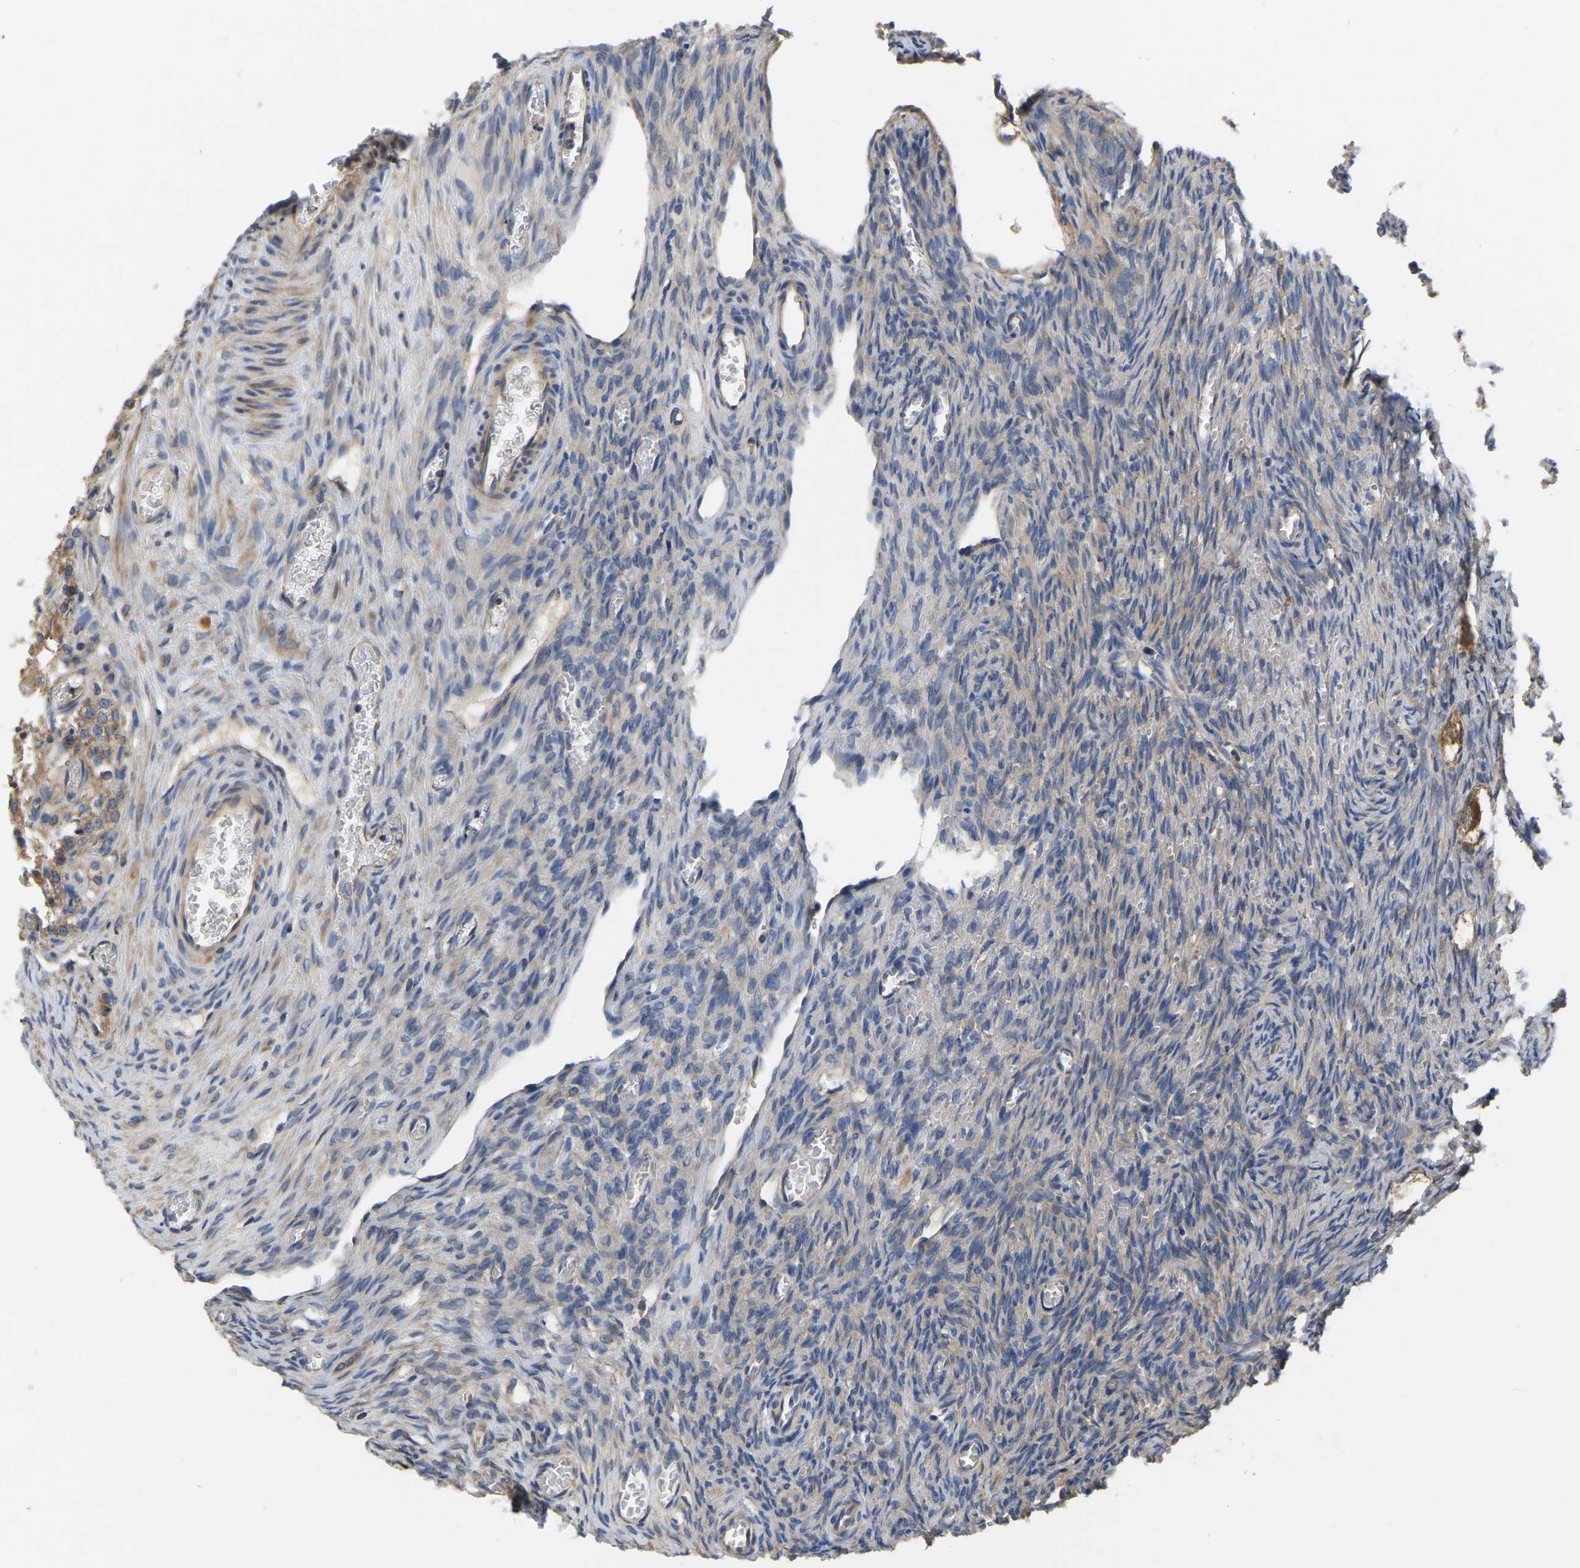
{"staining": {"intensity": "weak", "quantity": "25%-75%", "location": "cytoplasmic/membranous"}, "tissue": "ovary", "cell_type": "Ovarian stroma cells", "image_type": "normal", "snomed": [{"axis": "morphology", "description": "Normal tissue, NOS"}, {"axis": "topography", "description": "Ovary"}], "caption": "Immunohistochemical staining of unremarkable ovary demonstrates weak cytoplasmic/membranous protein expression in approximately 25%-75% of ovarian stroma cells.", "gene": "GARS1", "patient": {"sex": "female", "age": 27}}